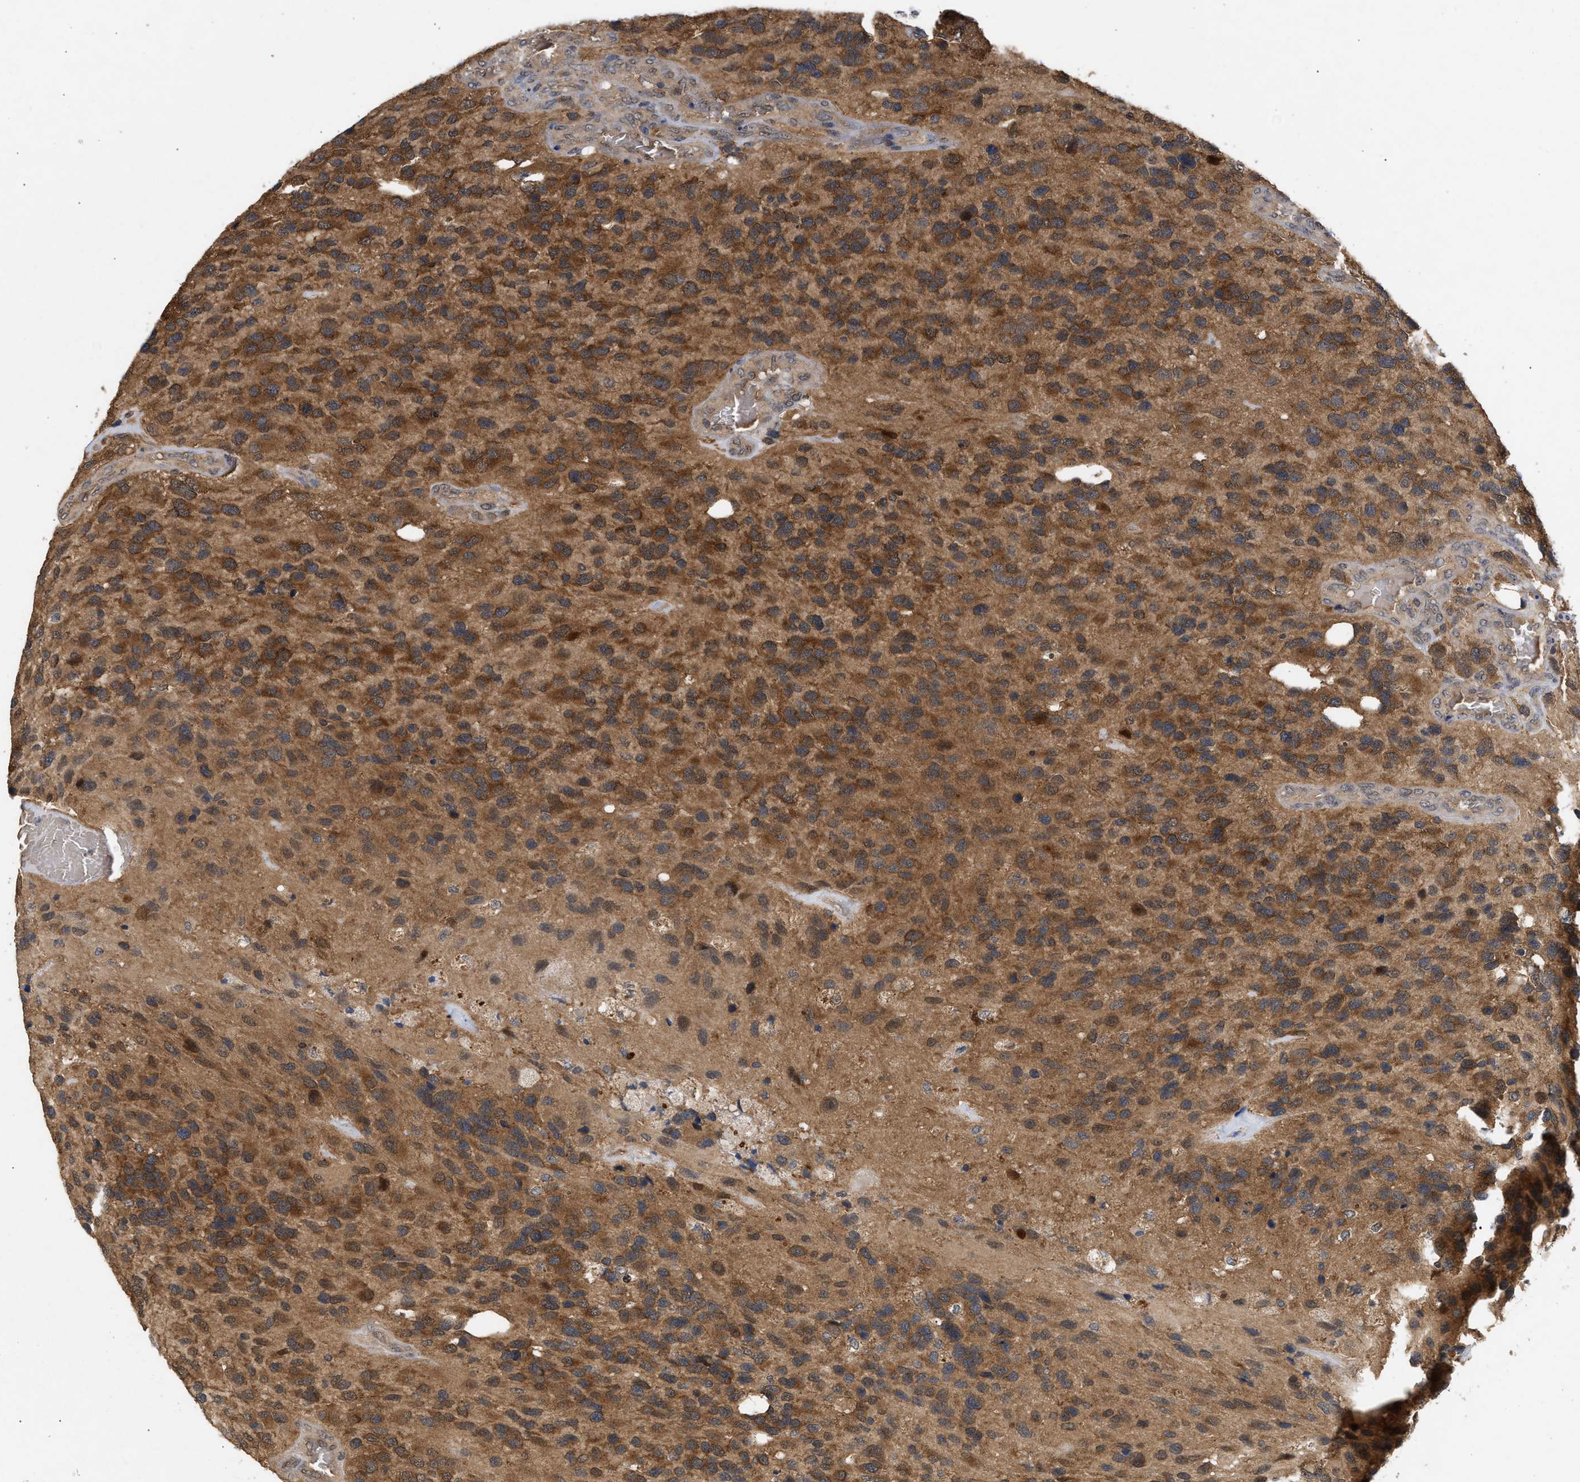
{"staining": {"intensity": "strong", "quantity": "25%-75%", "location": "cytoplasmic/membranous"}, "tissue": "glioma", "cell_type": "Tumor cells", "image_type": "cancer", "snomed": [{"axis": "morphology", "description": "Glioma, malignant, High grade"}, {"axis": "topography", "description": "Brain"}], "caption": "Immunohistochemistry staining of malignant high-grade glioma, which shows high levels of strong cytoplasmic/membranous expression in approximately 25%-75% of tumor cells indicating strong cytoplasmic/membranous protein positivity. The staining was performed using DAB (3,3'-diaminobenzidine) (brown) for protein detection and nuclei were counterstained in hematoxylin (blue).", "gene": "FITM1", "patient": {"sex": "female", "age": 58}}